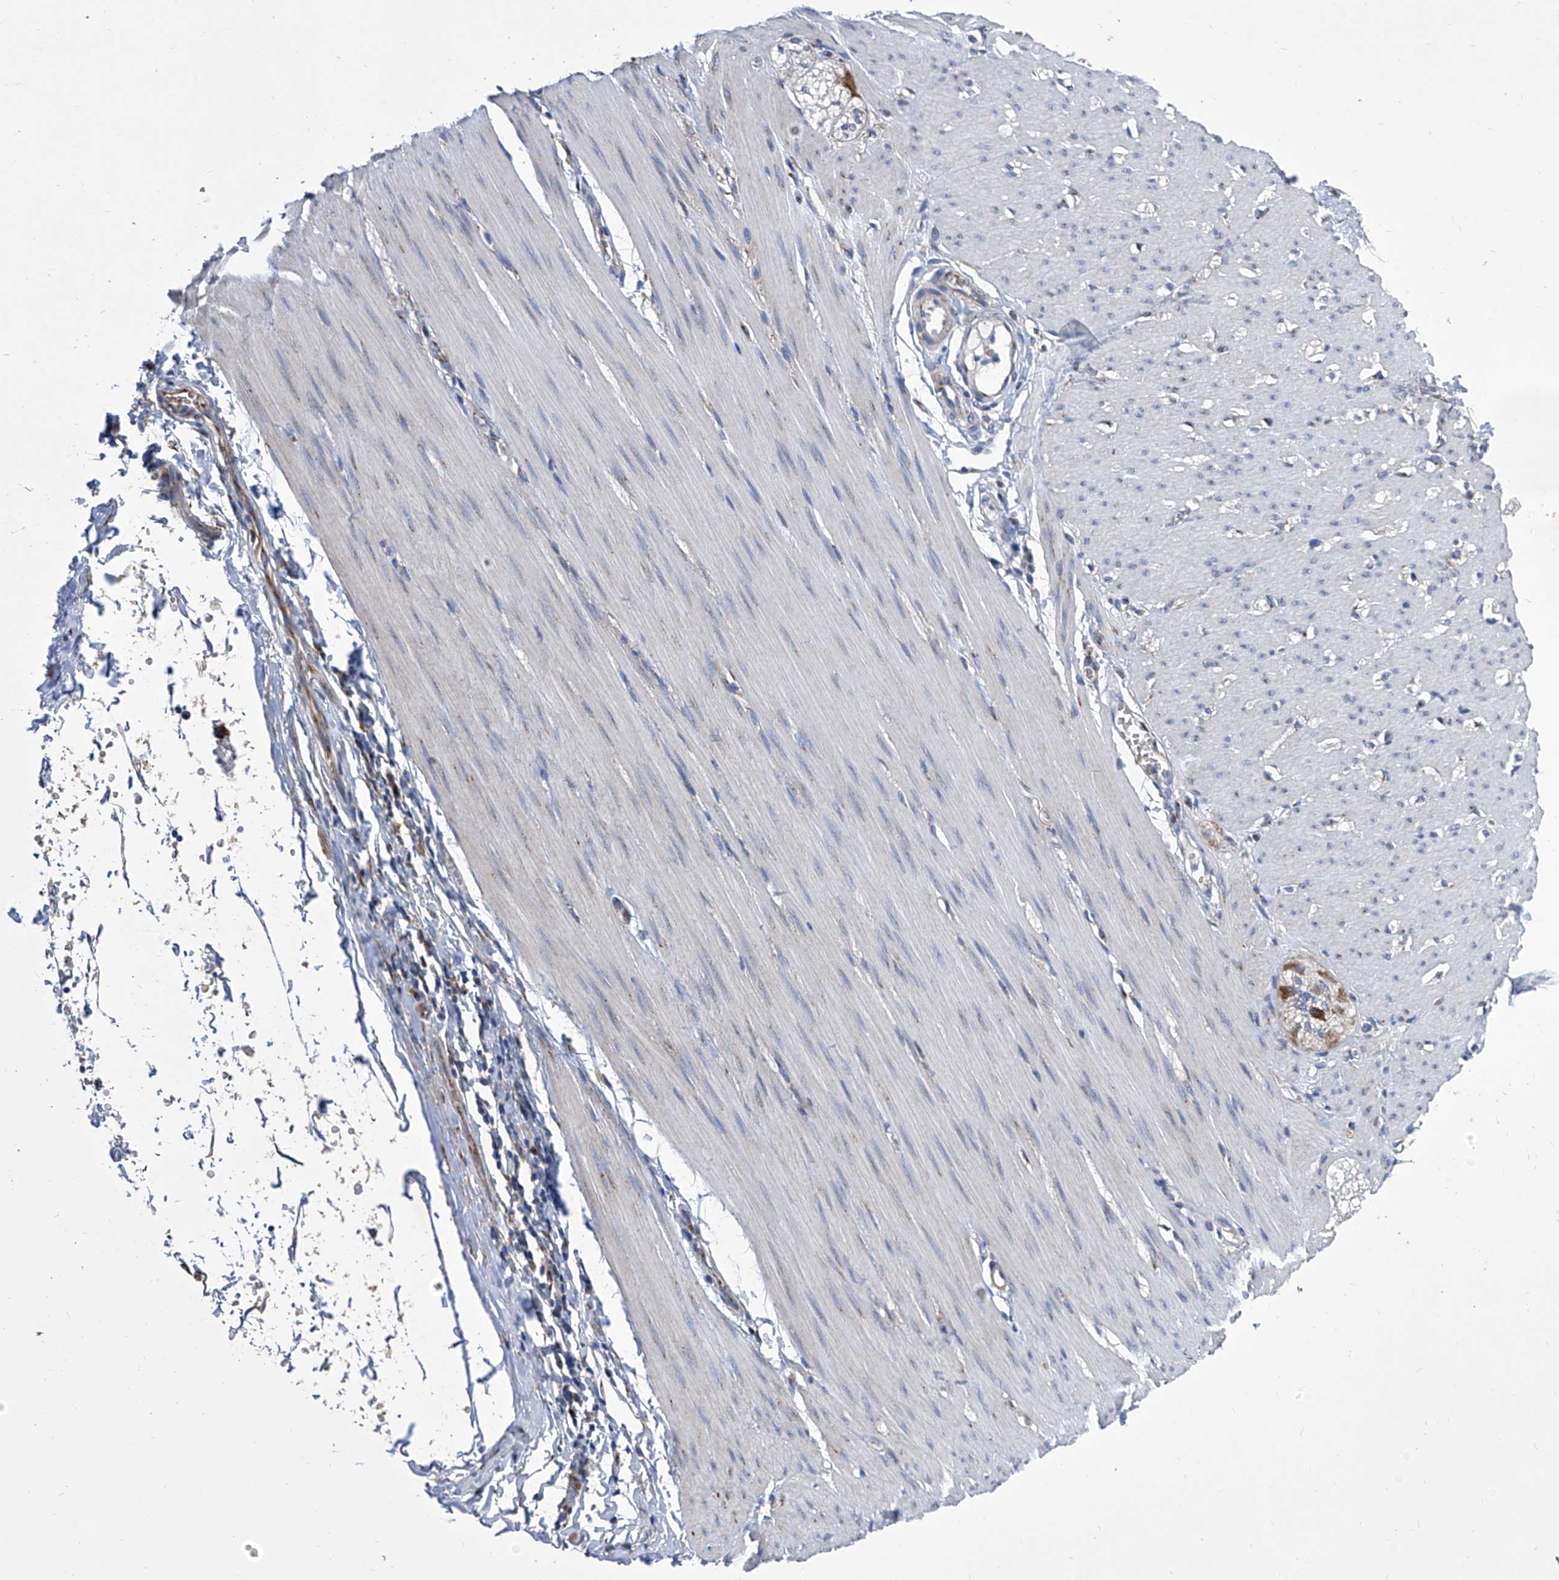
{"staining": {"intensity": "negative", "quantity": "none", "location": "none"}, "tissue": "smooth muscle", "cell_type": "Smooth muscle cells", "image_type": "normal", "snomed": [{"axis": "morphology", "description": "Normal tissue, NOS"}, {"axis": "morphology", "description": "Adenocarcinoma, NOS"}, {"axis": "topography", "description": "Colon"}, {"axis": "topography", "description": "Peripheral nerve tissue"}], "caption": "Immunohistochemistry (IHC) image of benign smooth muscle: smooth muscle stained with DAB reveals no significant protein positivity in smooth muscle cells.", "gene": "TJAP1", "patient": {"sex": "male", "age": 14}}